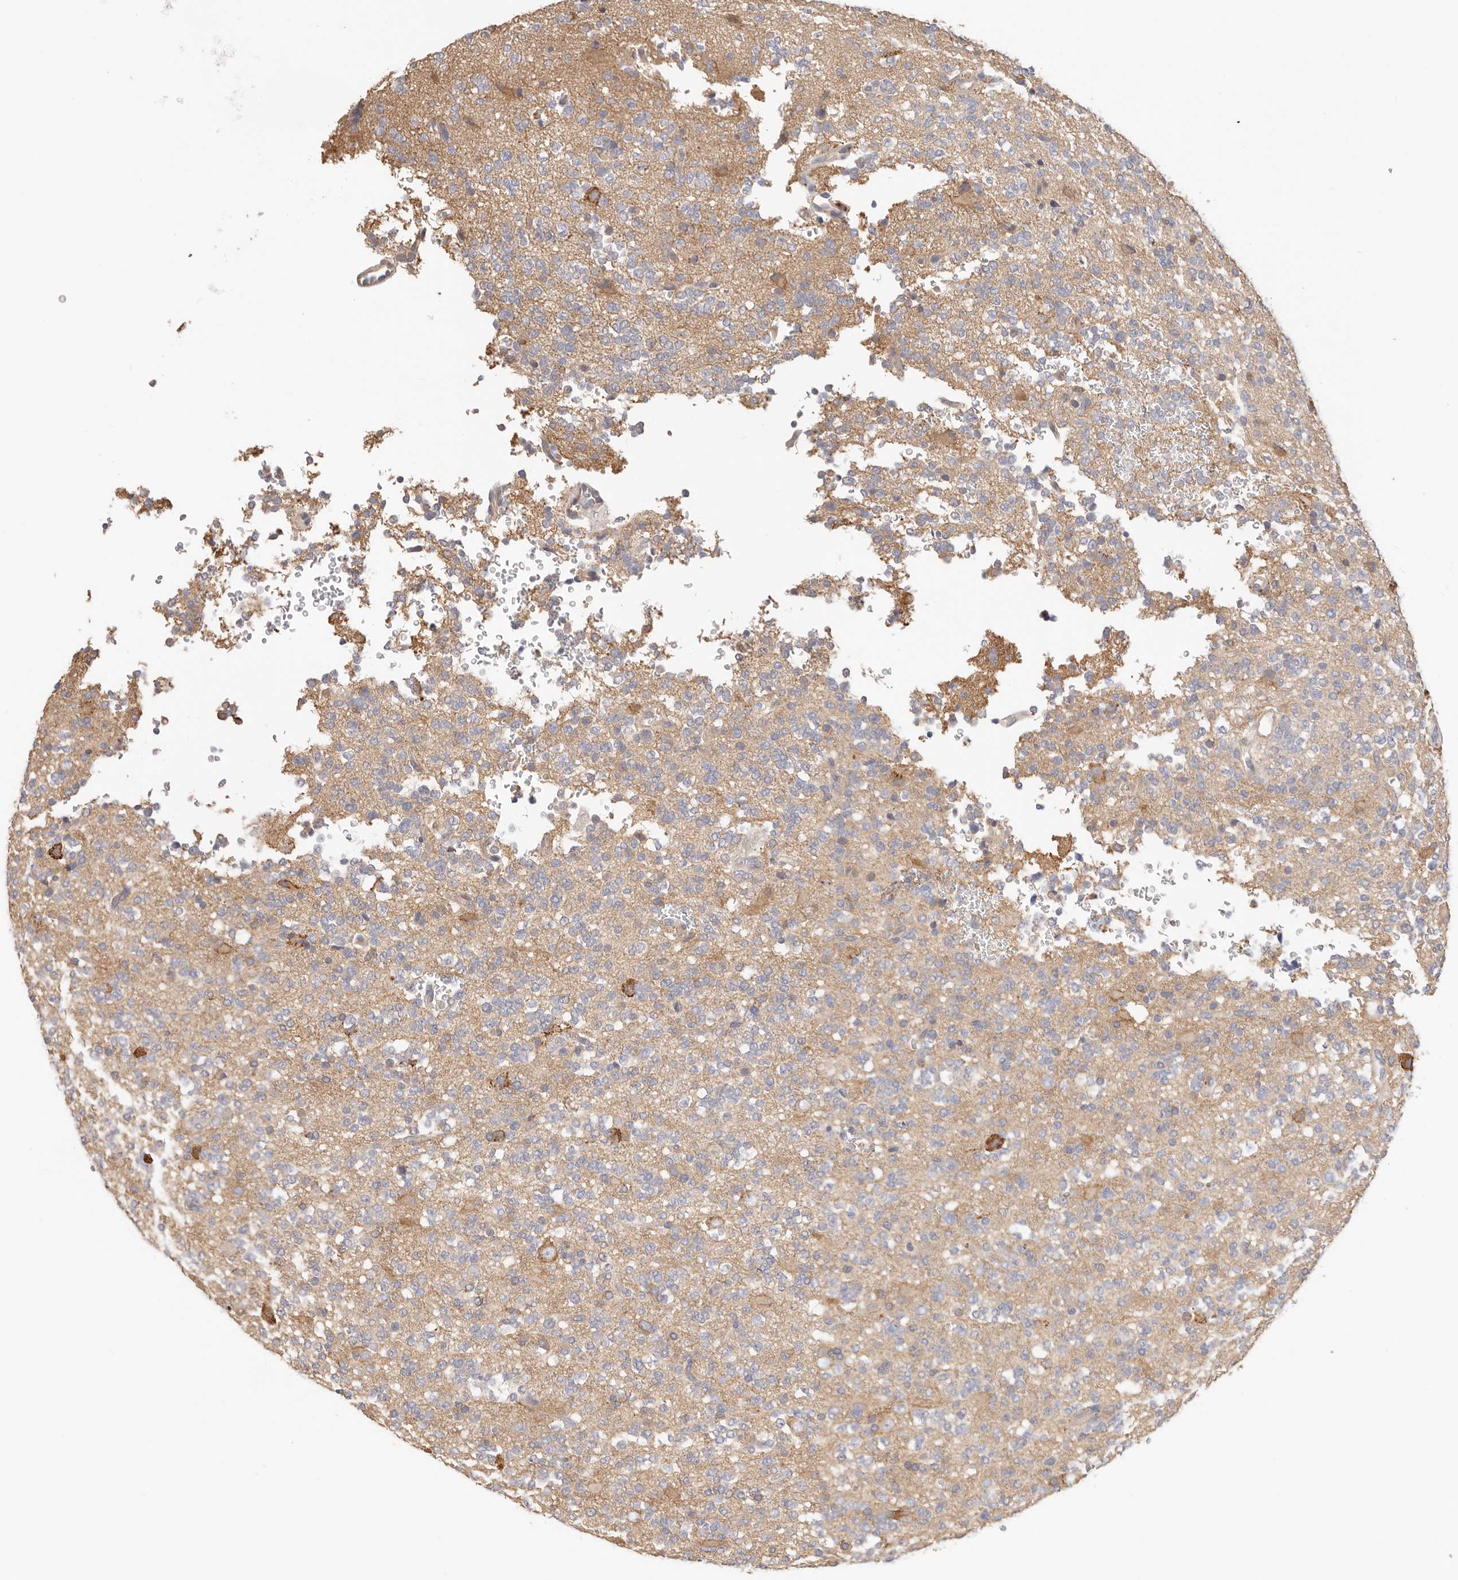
{"staining": {"intensity": "negative", "quantity": "none", "location": "none"}, "tissue": "glioma", "cell_type": "Tumor cells", "image_type": "cancer", "snomed": [{"axis": "morphology", "description": "Glioma, malignant, High grade"}, {"axis": "topography", "description": "Brain"}], "caption": "A micrograph of human high-grade glioma (malignant) is negative for staining in tumor cells. (Immunohistochemistry (ihc), brightfield microscopy, high magnification).", "gene": "AFDN", "patient": {"sex": "female", "age": 62}}